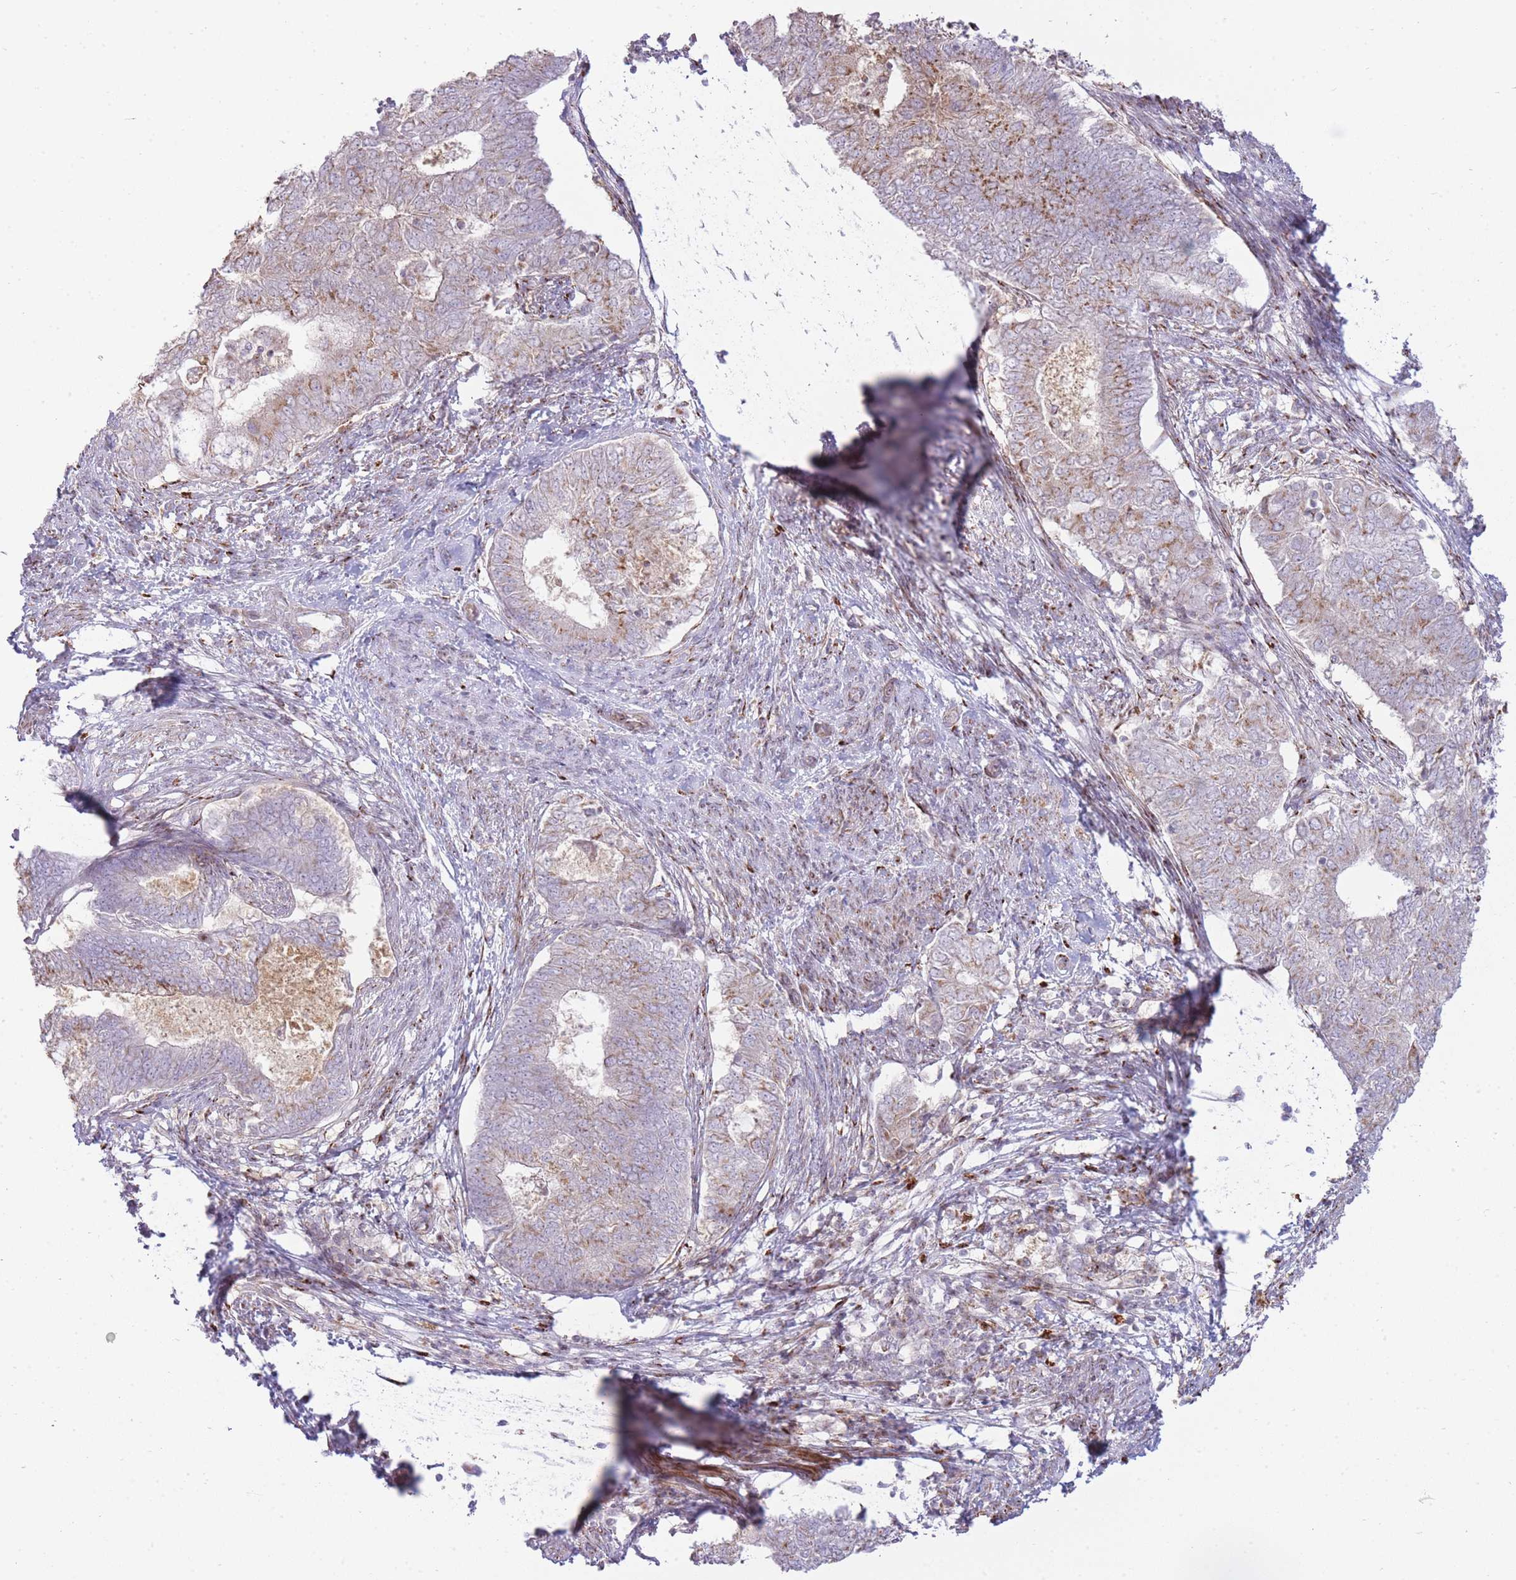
{"staining": {"intensity": "moderate", "quantity": "25%-75%", "location": "cytoplasmic/membranous"}, "tissue": "endometrial cancer", "cell_type": "Tumor cells", "image_type": "cancer", "snomed": [{"axis": "morphology", "description": "Adenocarcinoma, NOS"}, {"axis": "topography", "description": "Endometrium"}], "caption": "Immunohistochemical staining of human endometrial cancer demonstrates moderate cytoplasmic/membranous protein expression in about 25%-75% of tumor cells. The staining was performed using DAB to visualize the protein expression in brown, while the nuclei were stained in blue with hematoxylin (Magnification: 20x).", "gene": "PPP3R2", "patient": {"sex": "female", "age": 62}}